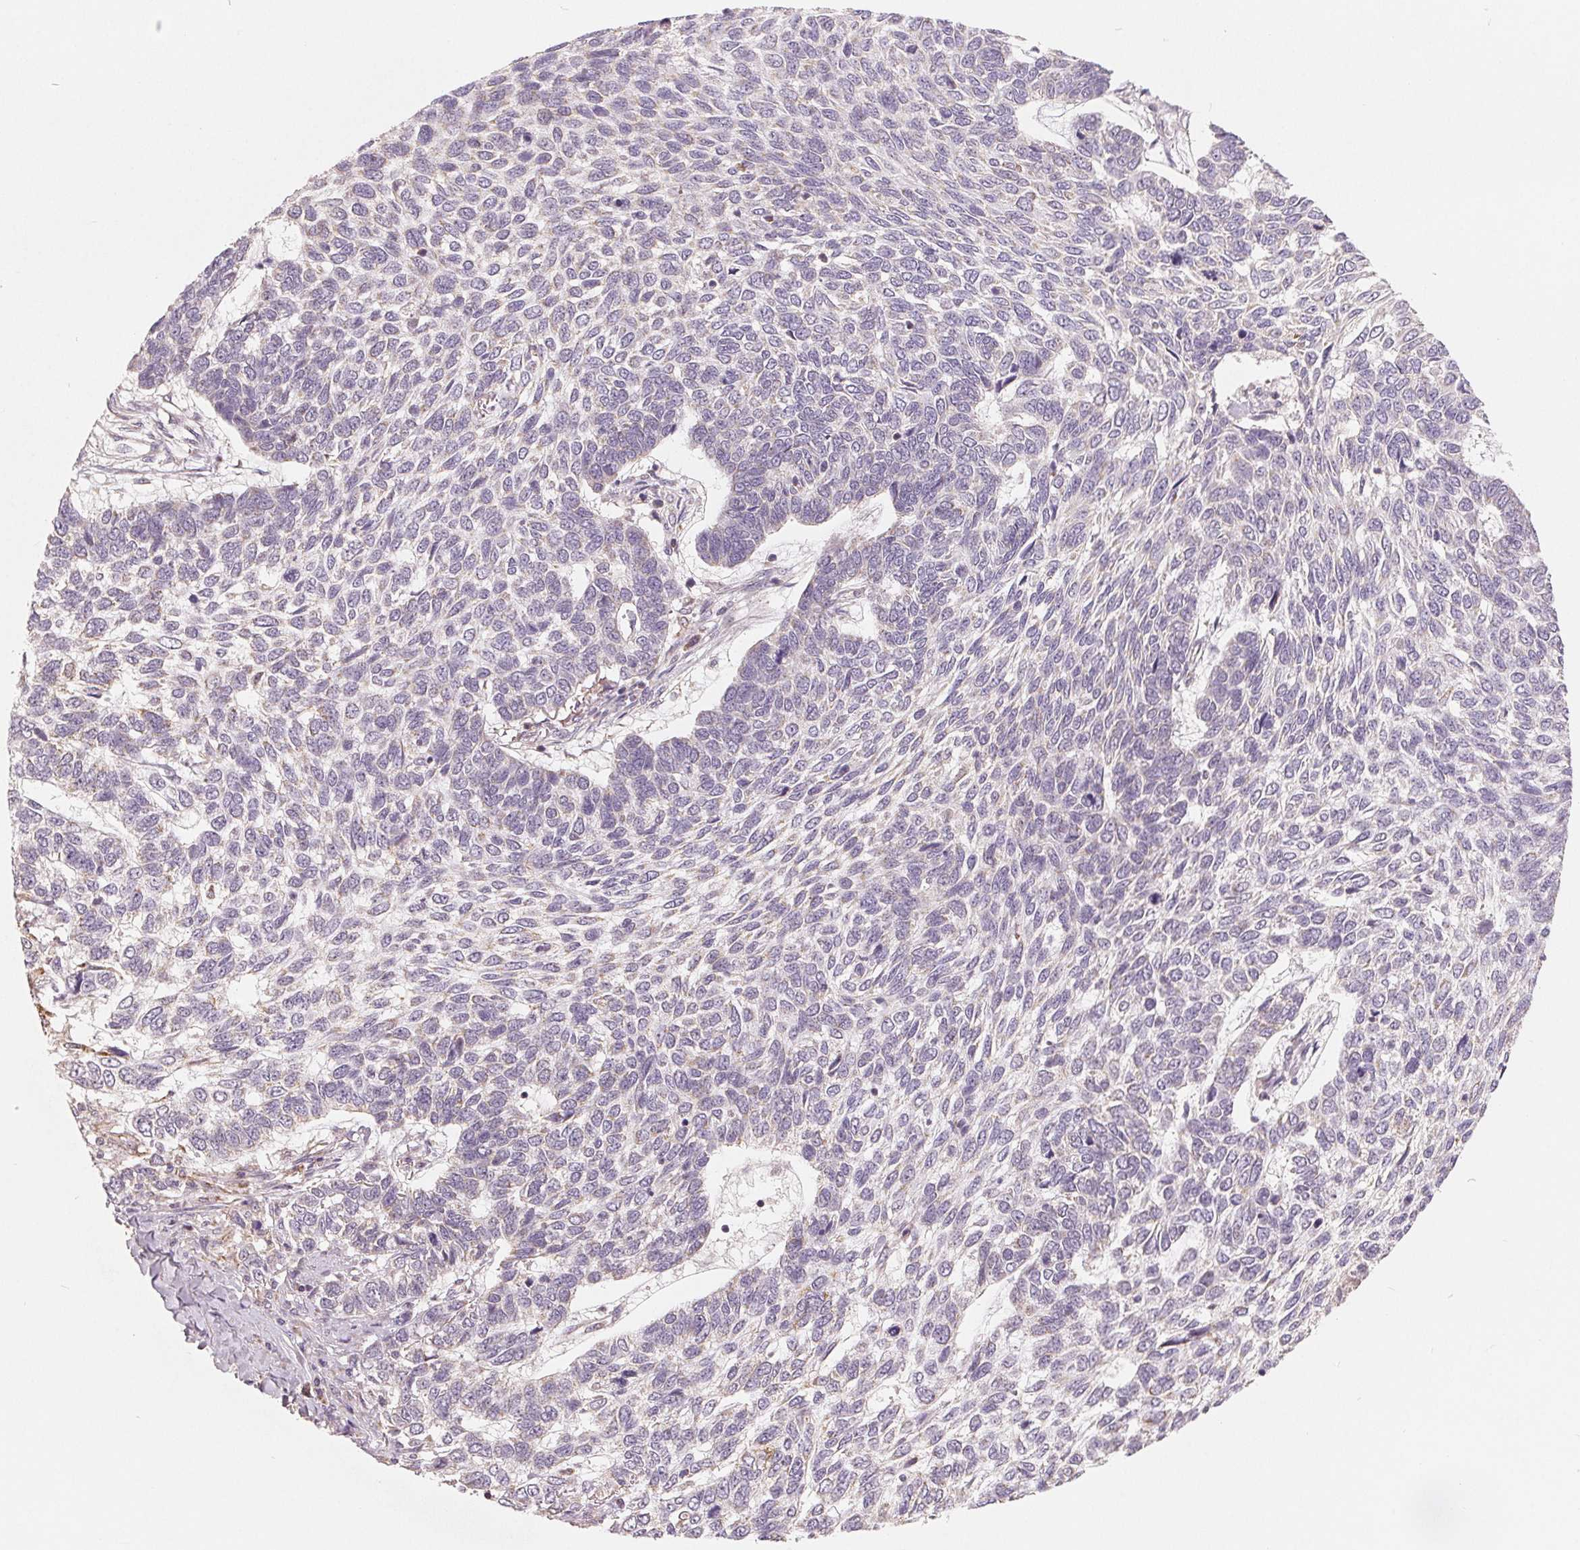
{"staining": {"intensity": "moderate", "quantity": "25%-75%", "location": "cytoplasmic/membranous"}, "tissue": "skin cancer", "cell_type": "Tumor cells", "image_type": "cancer", "snomed": [{"axis": "morphology", "description": "Basal cell carcinoma"}, {"axis": "topography", "description": "Skin"}], "caption": "Skin cancer (basal cell carcinoma) stained with a brown dye displays moderate cytoplasmic/membranous positive staining in about 25%-75% of tumor cells.", "gene": "GHITM", "patient": {"sex": "female", "age": 65}}